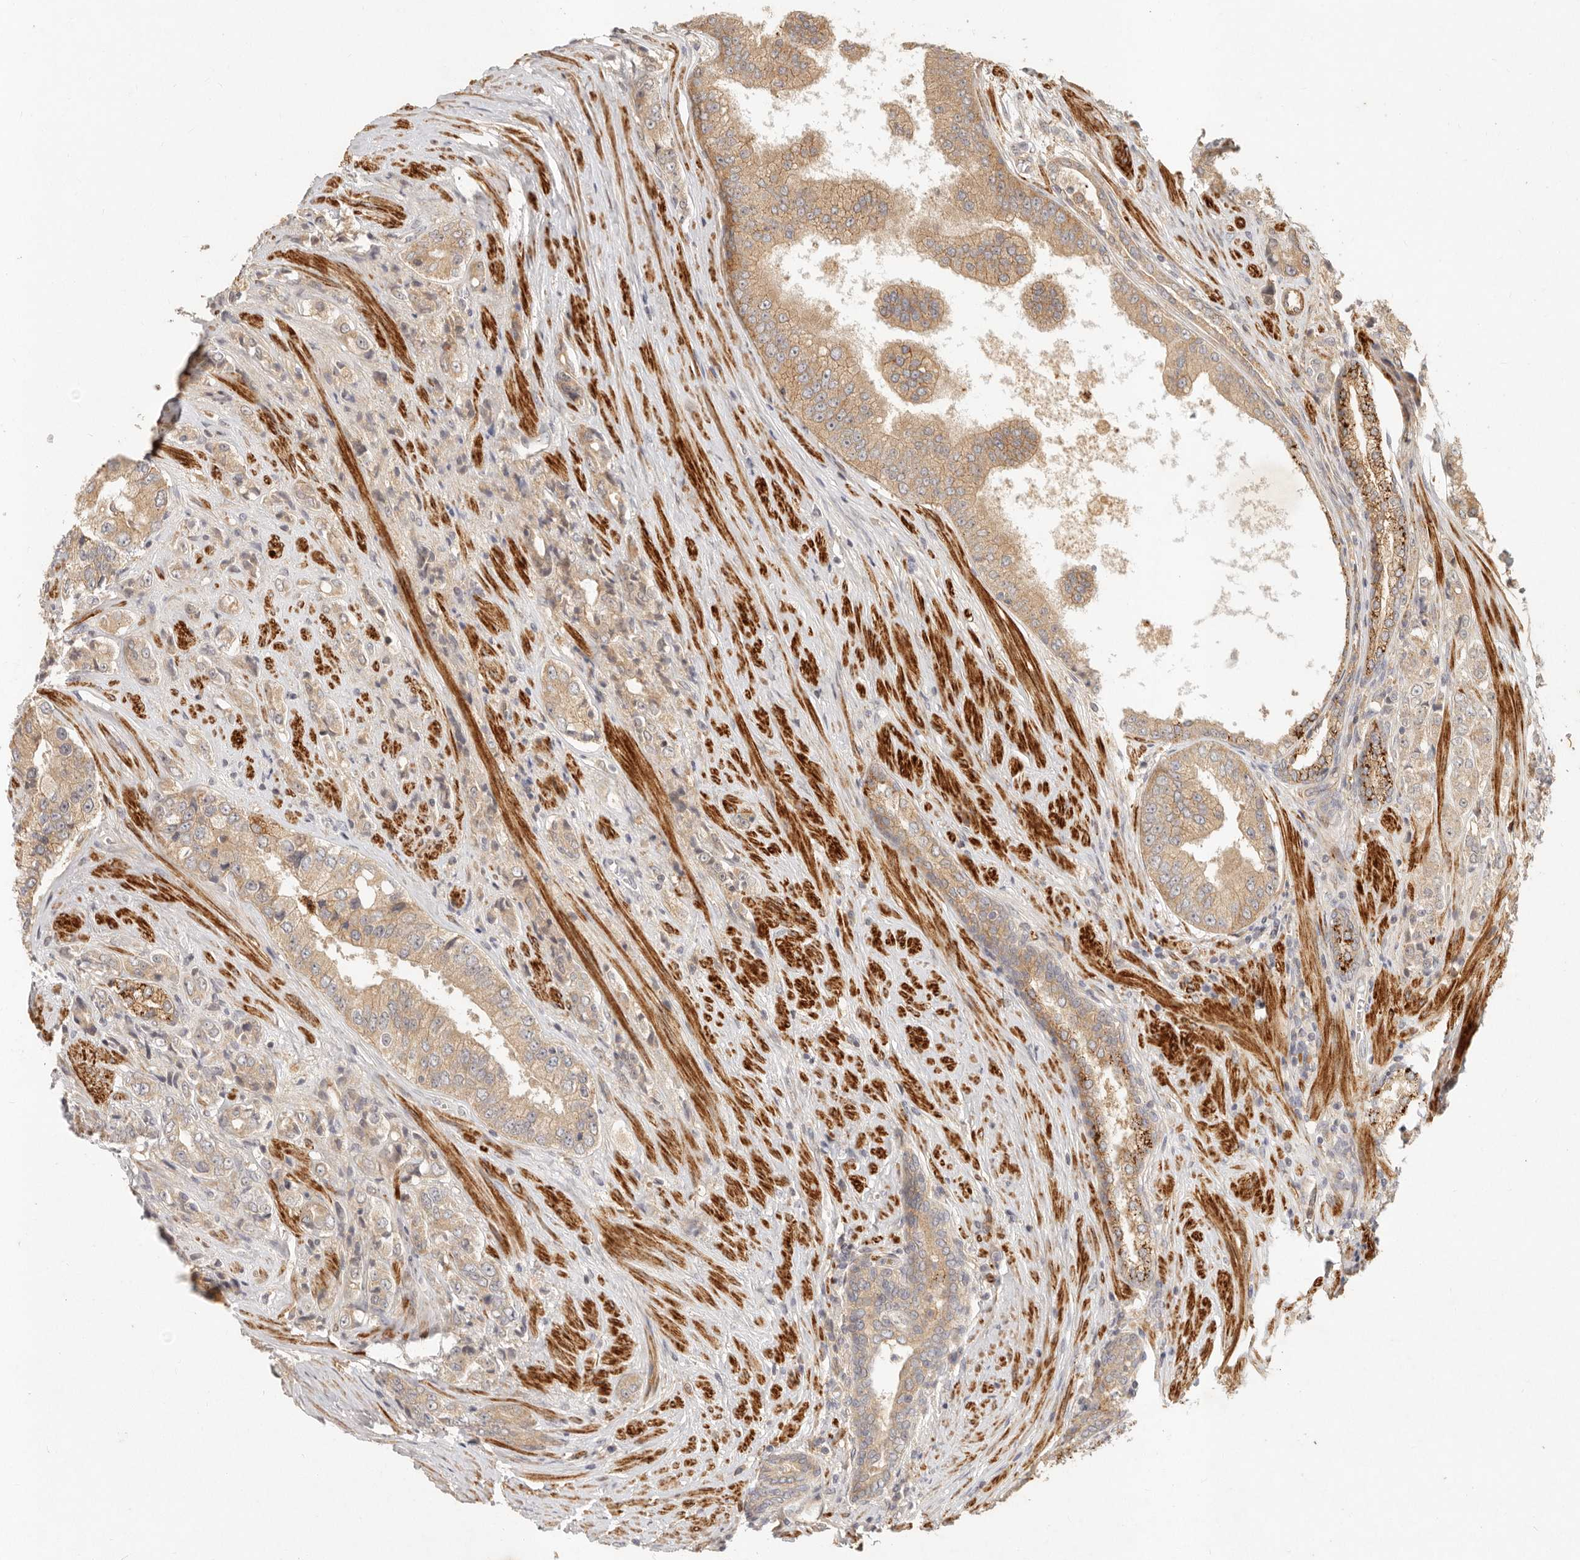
{"staining": {"intensity": "weak", "quantity": ">75%", "location": "cytoplasmic/membranous"}, "tissue": "prostate cancer", "cell_type": "Tumor cells", "image_type": "cancer", "snomed": [{"axis": "morphology", "description": "Adenocarcinoma, High grade"}, {"axis": "topography", "description": "Prostate"}], "caption": "Immunohistochemical staining of prostate cancer (high-grade adenocarcinoma) shows low levels of weak cytoplasmic/membranous protein expression in about >75% of tumor cells. (Stains: DAB in brown, nuclei in blue, Microscopy: brightfield microscopy at high magnification).", "gene": "VIPR1", "patient": {"sex": "male", "age": 61}}